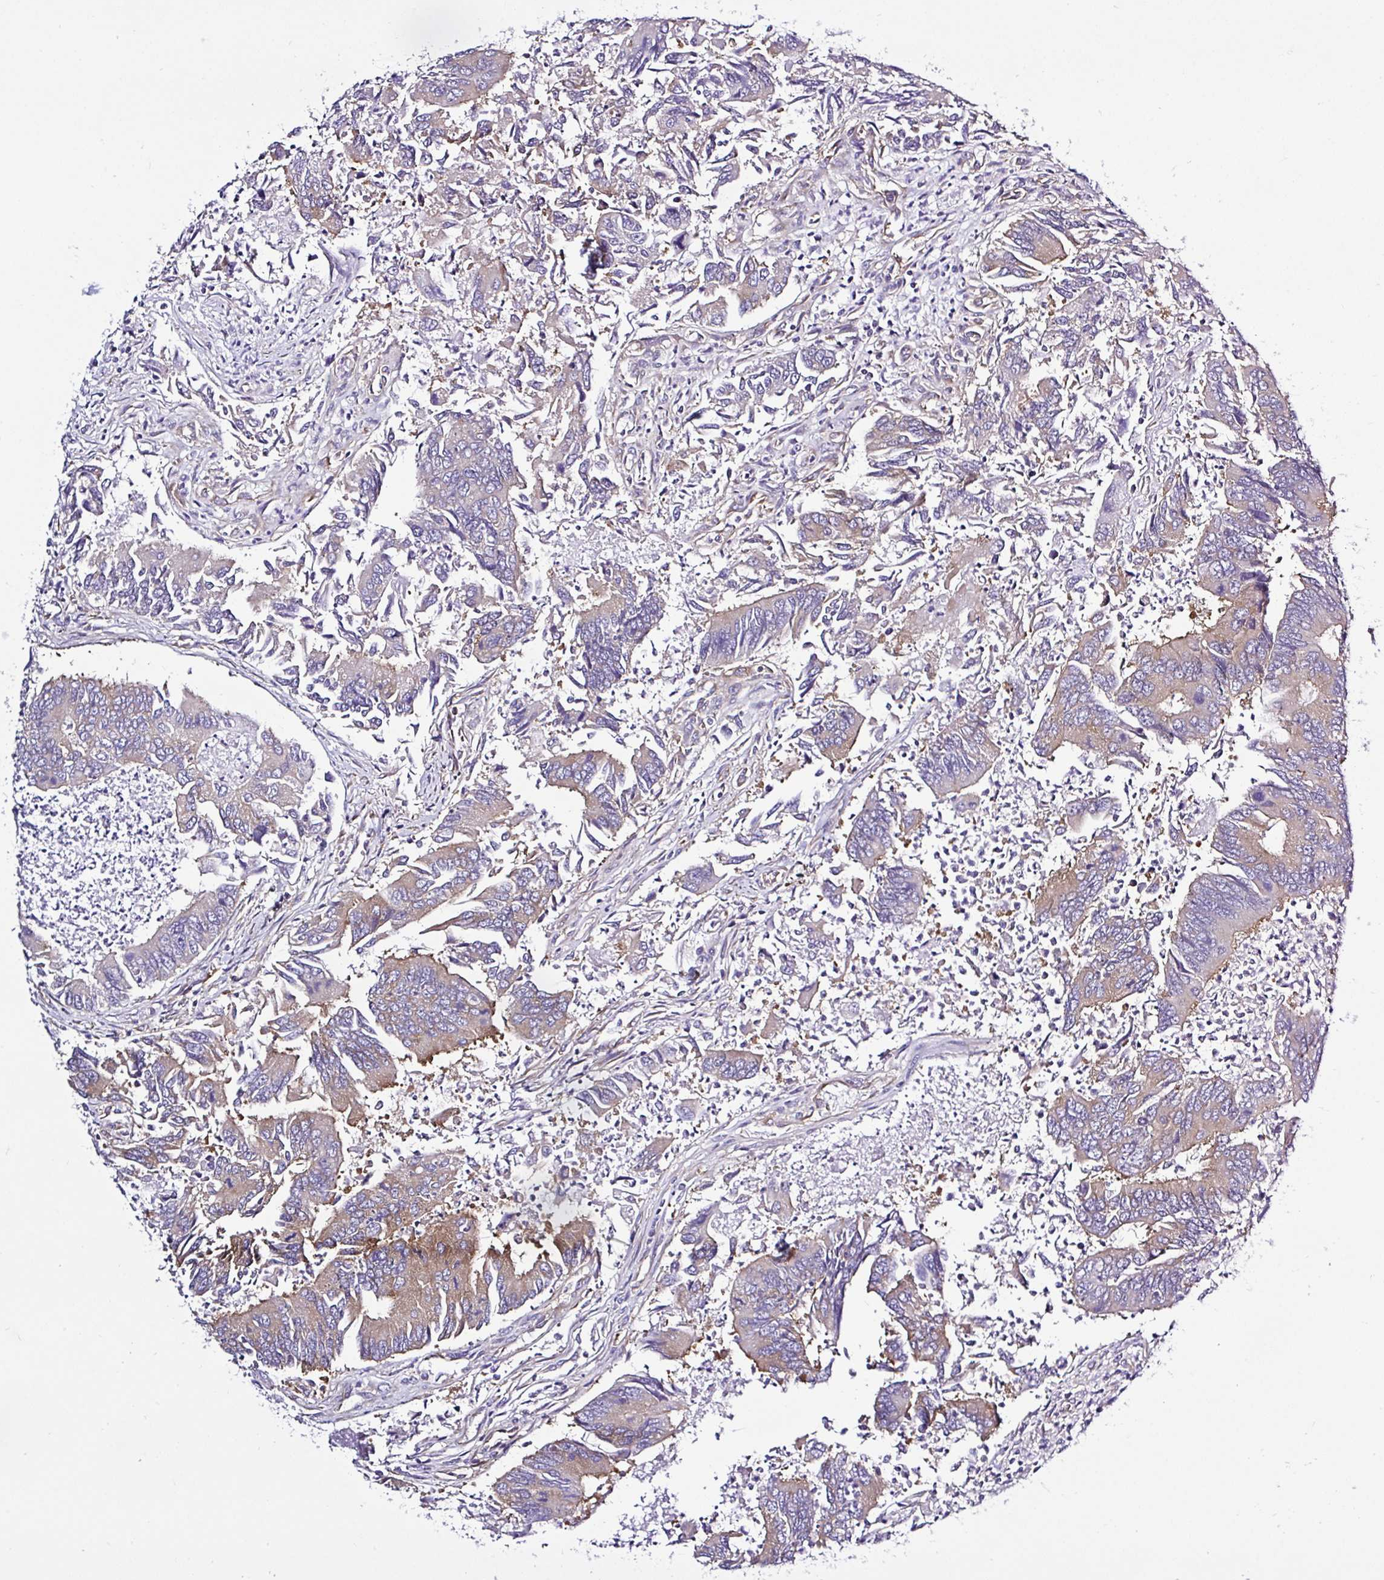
{"staining": {"intensity": "moderate", "quantity": "25%-75%", "location": "cytoplasmic/membranous"}, "tissue": "colorectal cancer", "cell_type": "Tumor cells", "image_type": "cancer", "snomed": [{"axis": "morphology", "description": "Adenocarcinoma, NOS"}, {"axis": "topography", "description": "Colon"}], "caption": "About 25%-75% of tumor cells in colorectal adenocarcinoma demonstrate moderate cytoplasmic/membranous protein staining as visualized by brown immunohistochemical staining.", "gene": "LARS1", "patient": {"sex": "female", "age": 67}}